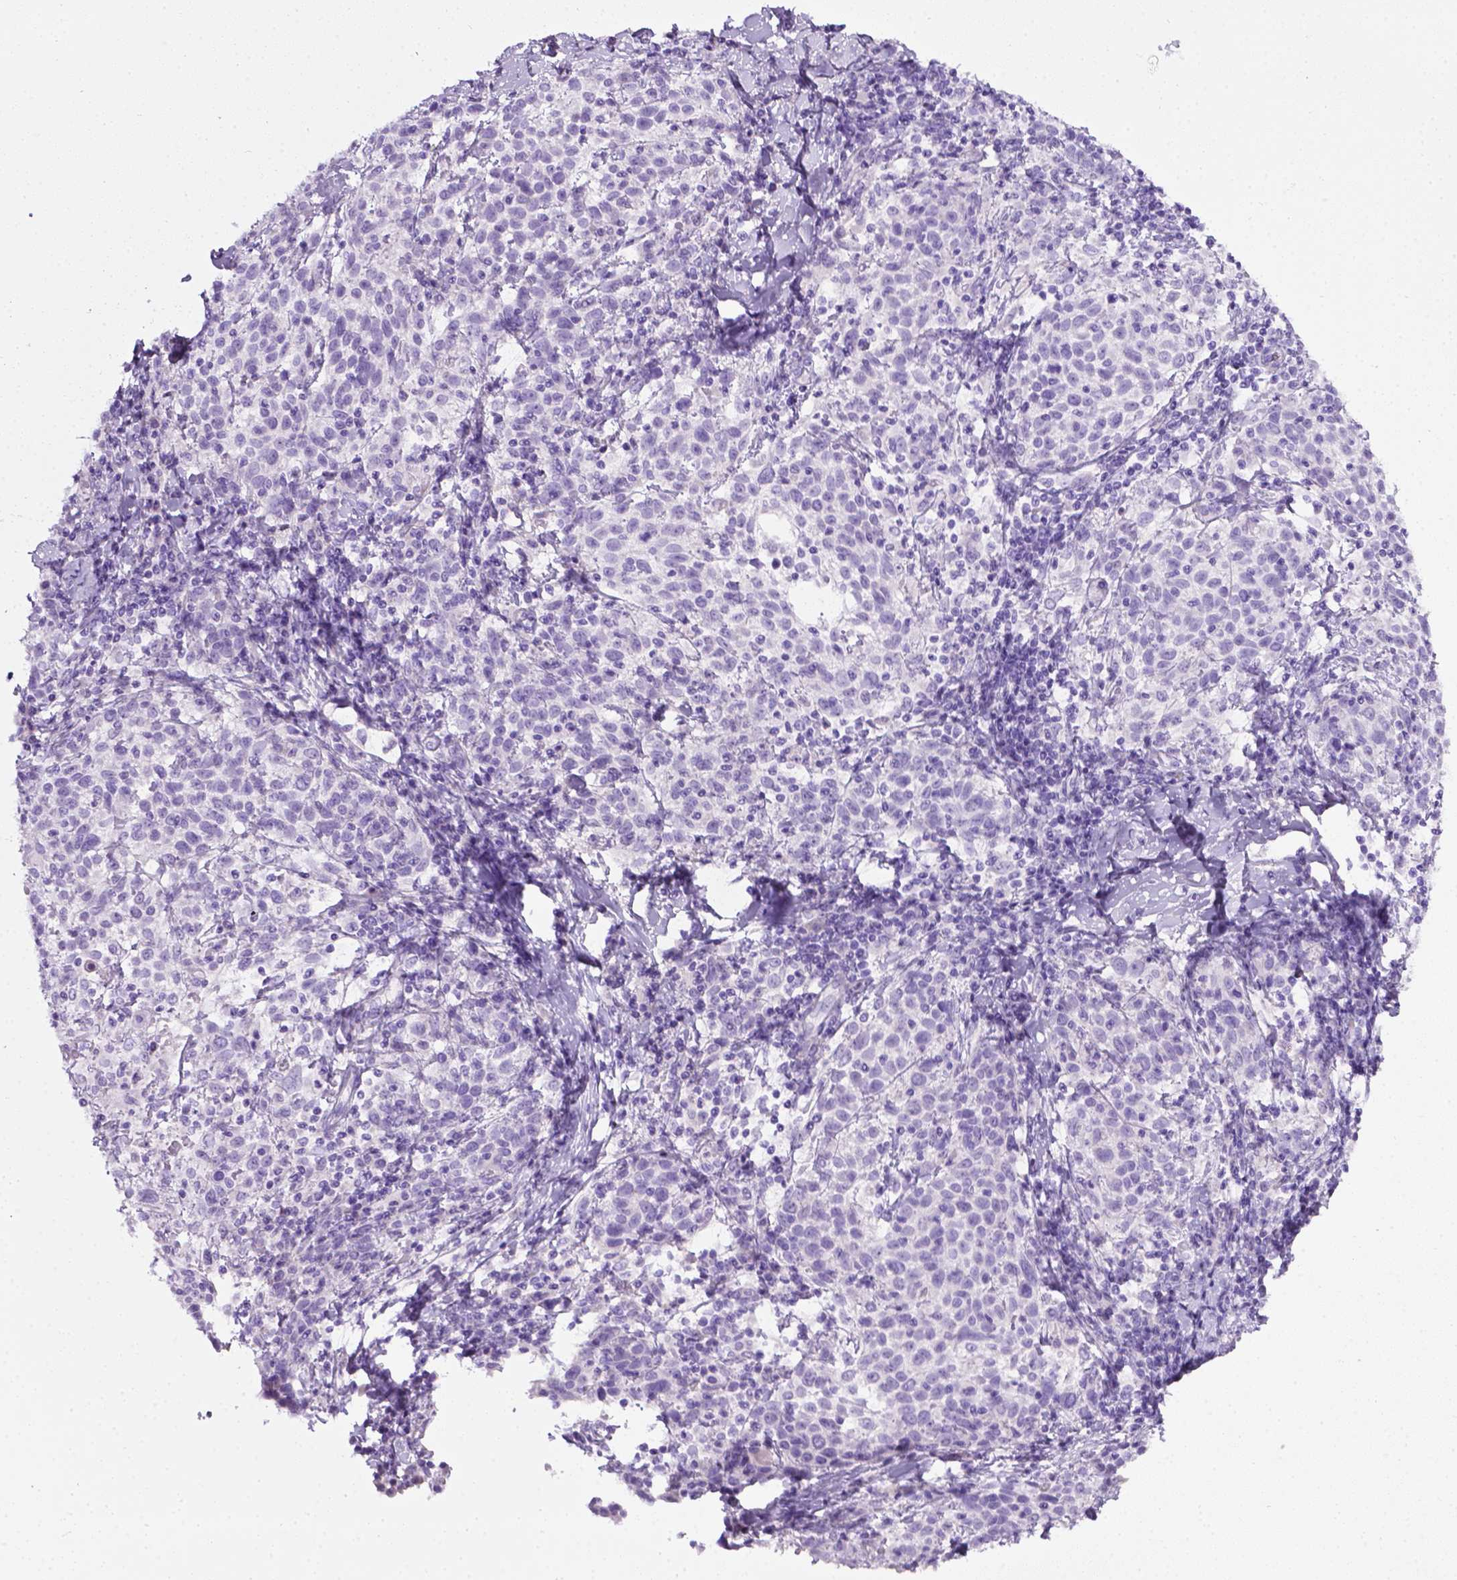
{"staining": {"intensity": "negative", "quantity": "none", "location": "none"}, "tissue": "cervical cancer", "cell_type": "Tumor cells", "image_type": "cancer", "snomed": [{"axis": "morphology", "description": "Squamous cell carcinoma, NOS"}, {"axis": "topography", "description": "Cervix"}], "caption": "DAB immunohistochemical staining of human cervical squamous cell carcinoma reveals no significant positivity in tumor cells.", "gene": "LELP1", "patient": {"sex": "female", "age": 61}}